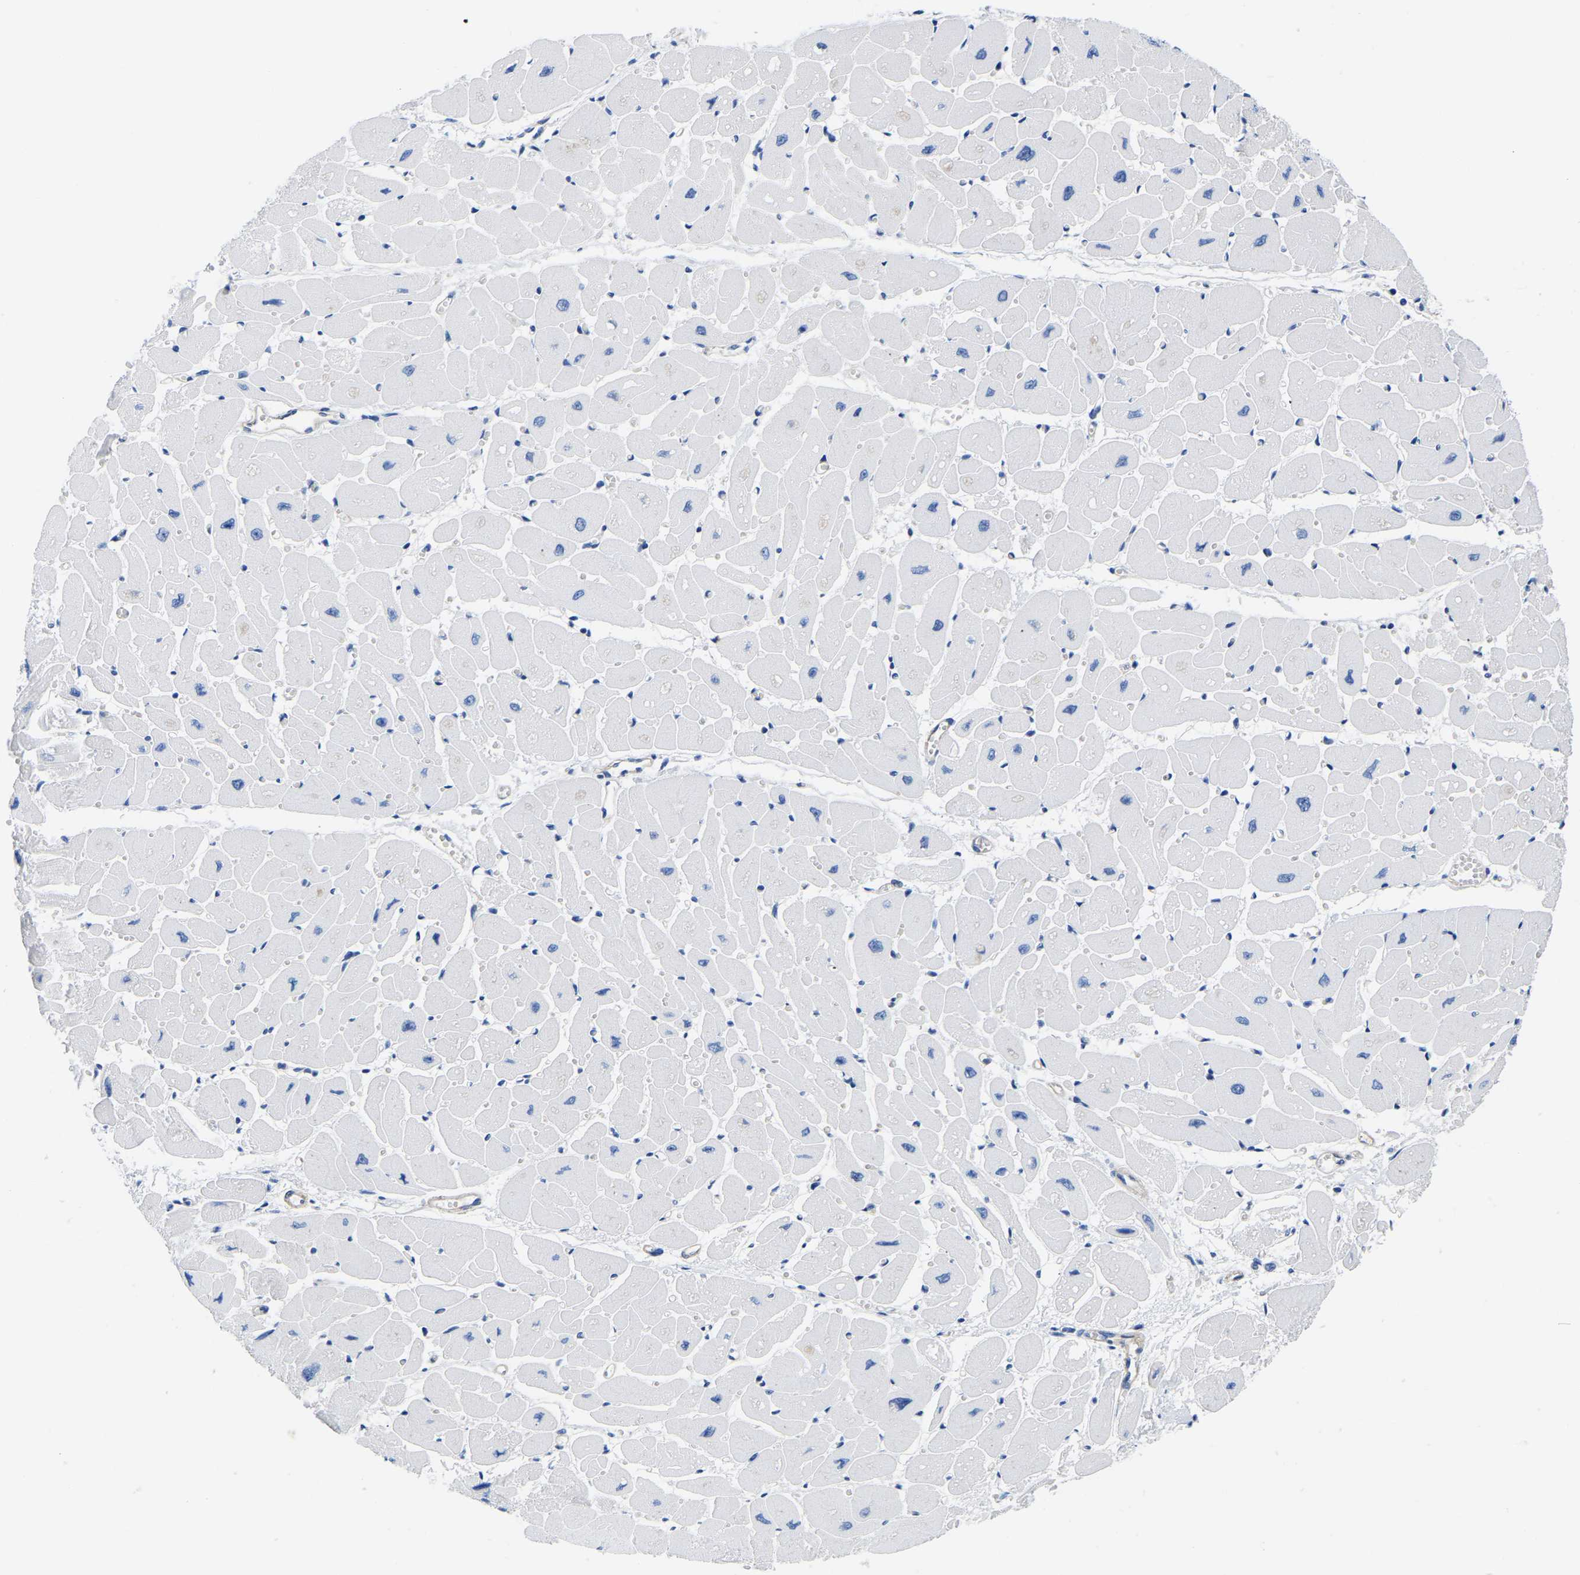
{"staining": {"intensity": "negative", "quantity": "none", "location": "none"}, "tissue": "heart muscle", "cell_type": "Cardiomyocytes", "image_type": "normal", "snomed": [{"axis": "morphology", "description": "Normal tissue, NOS"}, {"axis": "topography", "description": "Heart"}], "caption": "Heart muscle was stained to show a protein in brown. There is no significant positivity in cardiomyocytes. (DAB (3,3'-diaminobenzidine) IHC with hematoxylin counter stain).", "gene": "UPK3A", "patient": {"sex": "female", "age": 54}}